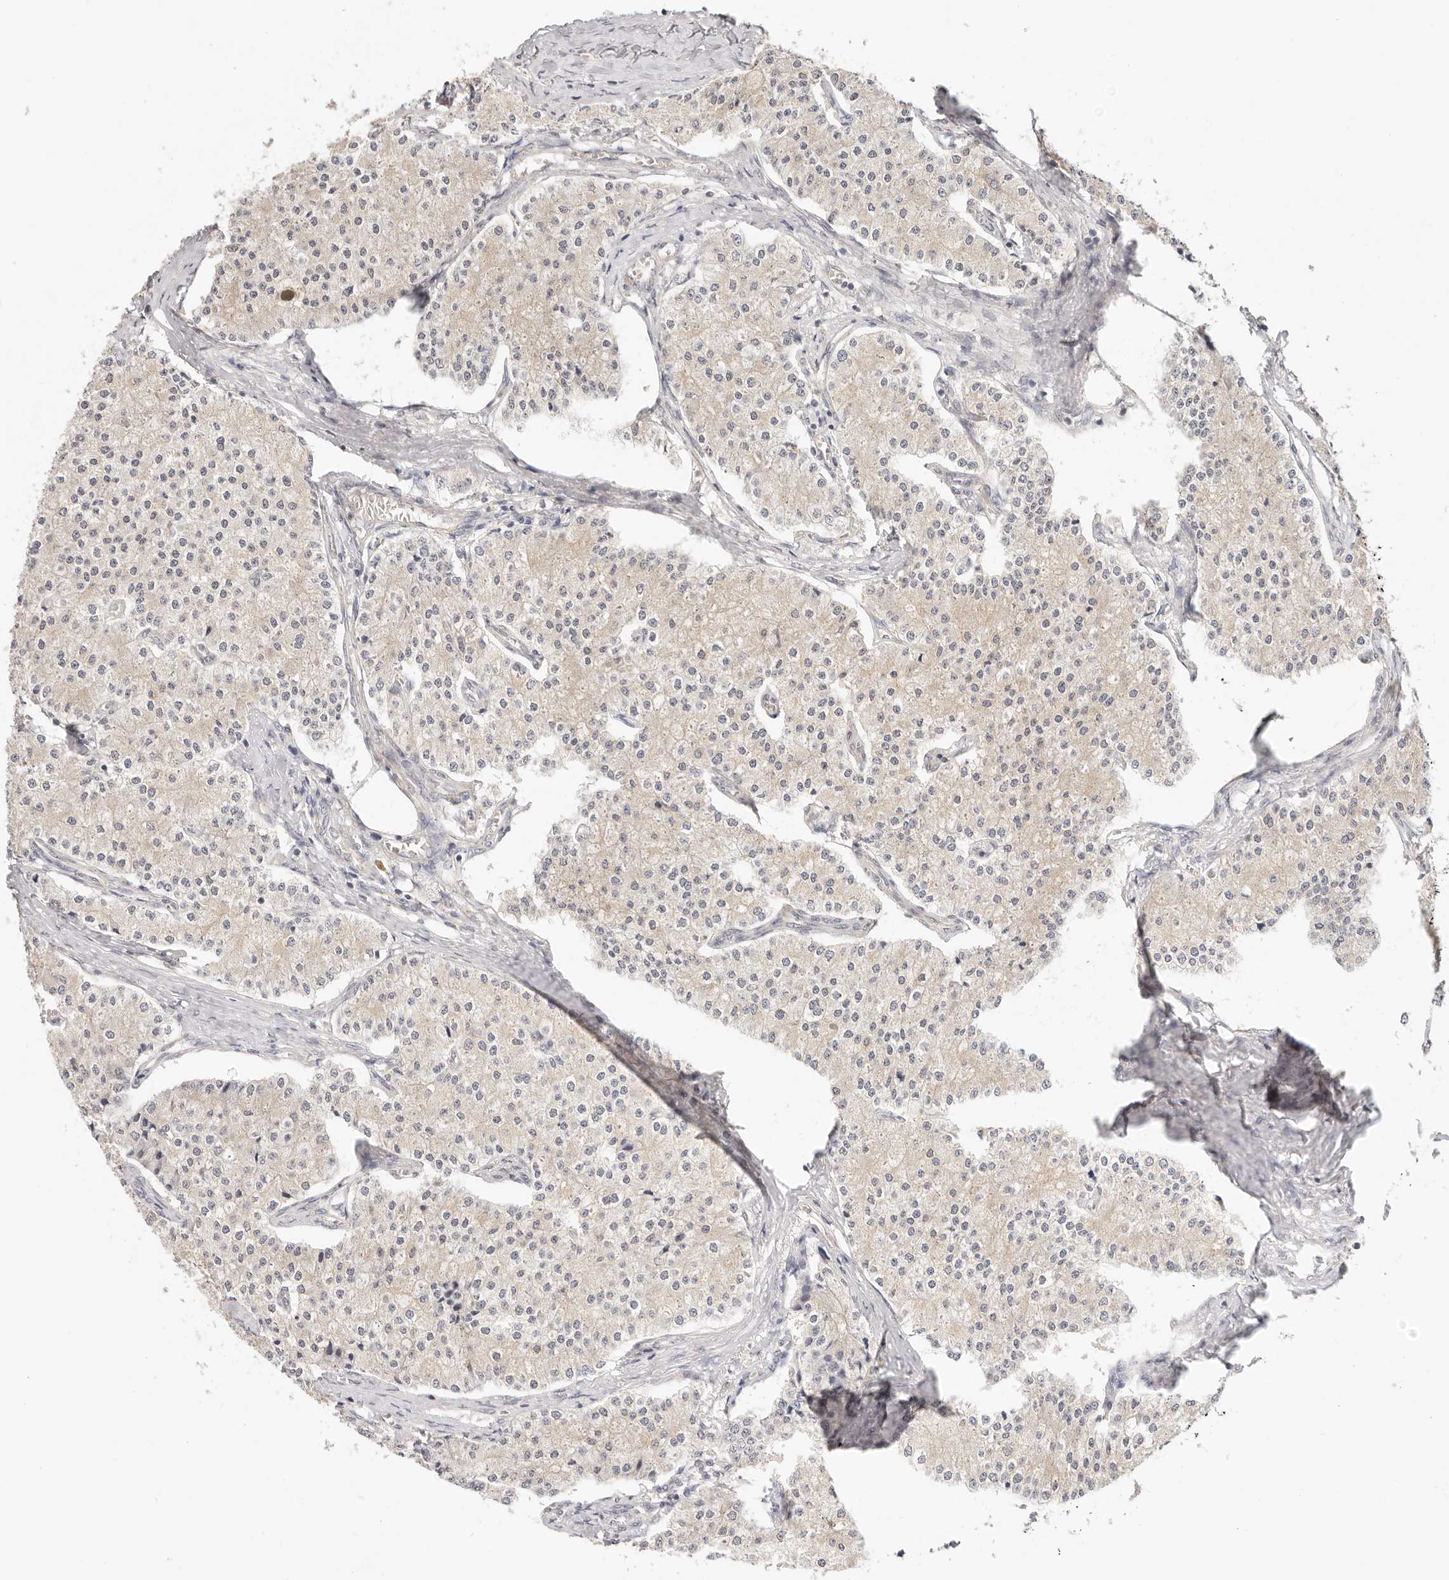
{"staining": {"intensity": "negative", "quantity": "none", "location": "none"}, "tissue": "carcinoid", "cell_type": "Tumor cells", "image_type": "cancer", "snomed": [{"axis": "morphology", "description": "Carcinoid, malignant, NOS"}, {"axis": "topography", "description": "Colon"}], "caption": "Immunohistochemistry (IHC) photomicrograph of human carcinoid stained for a protein (brown), which displays no staining in tumor cells. The staining is performed using DAB brown chromogen with nuclei counter-stained in using hematoxylin.", "gene": "GGPS1", "patient": {"sex": "female", "age": 52}}